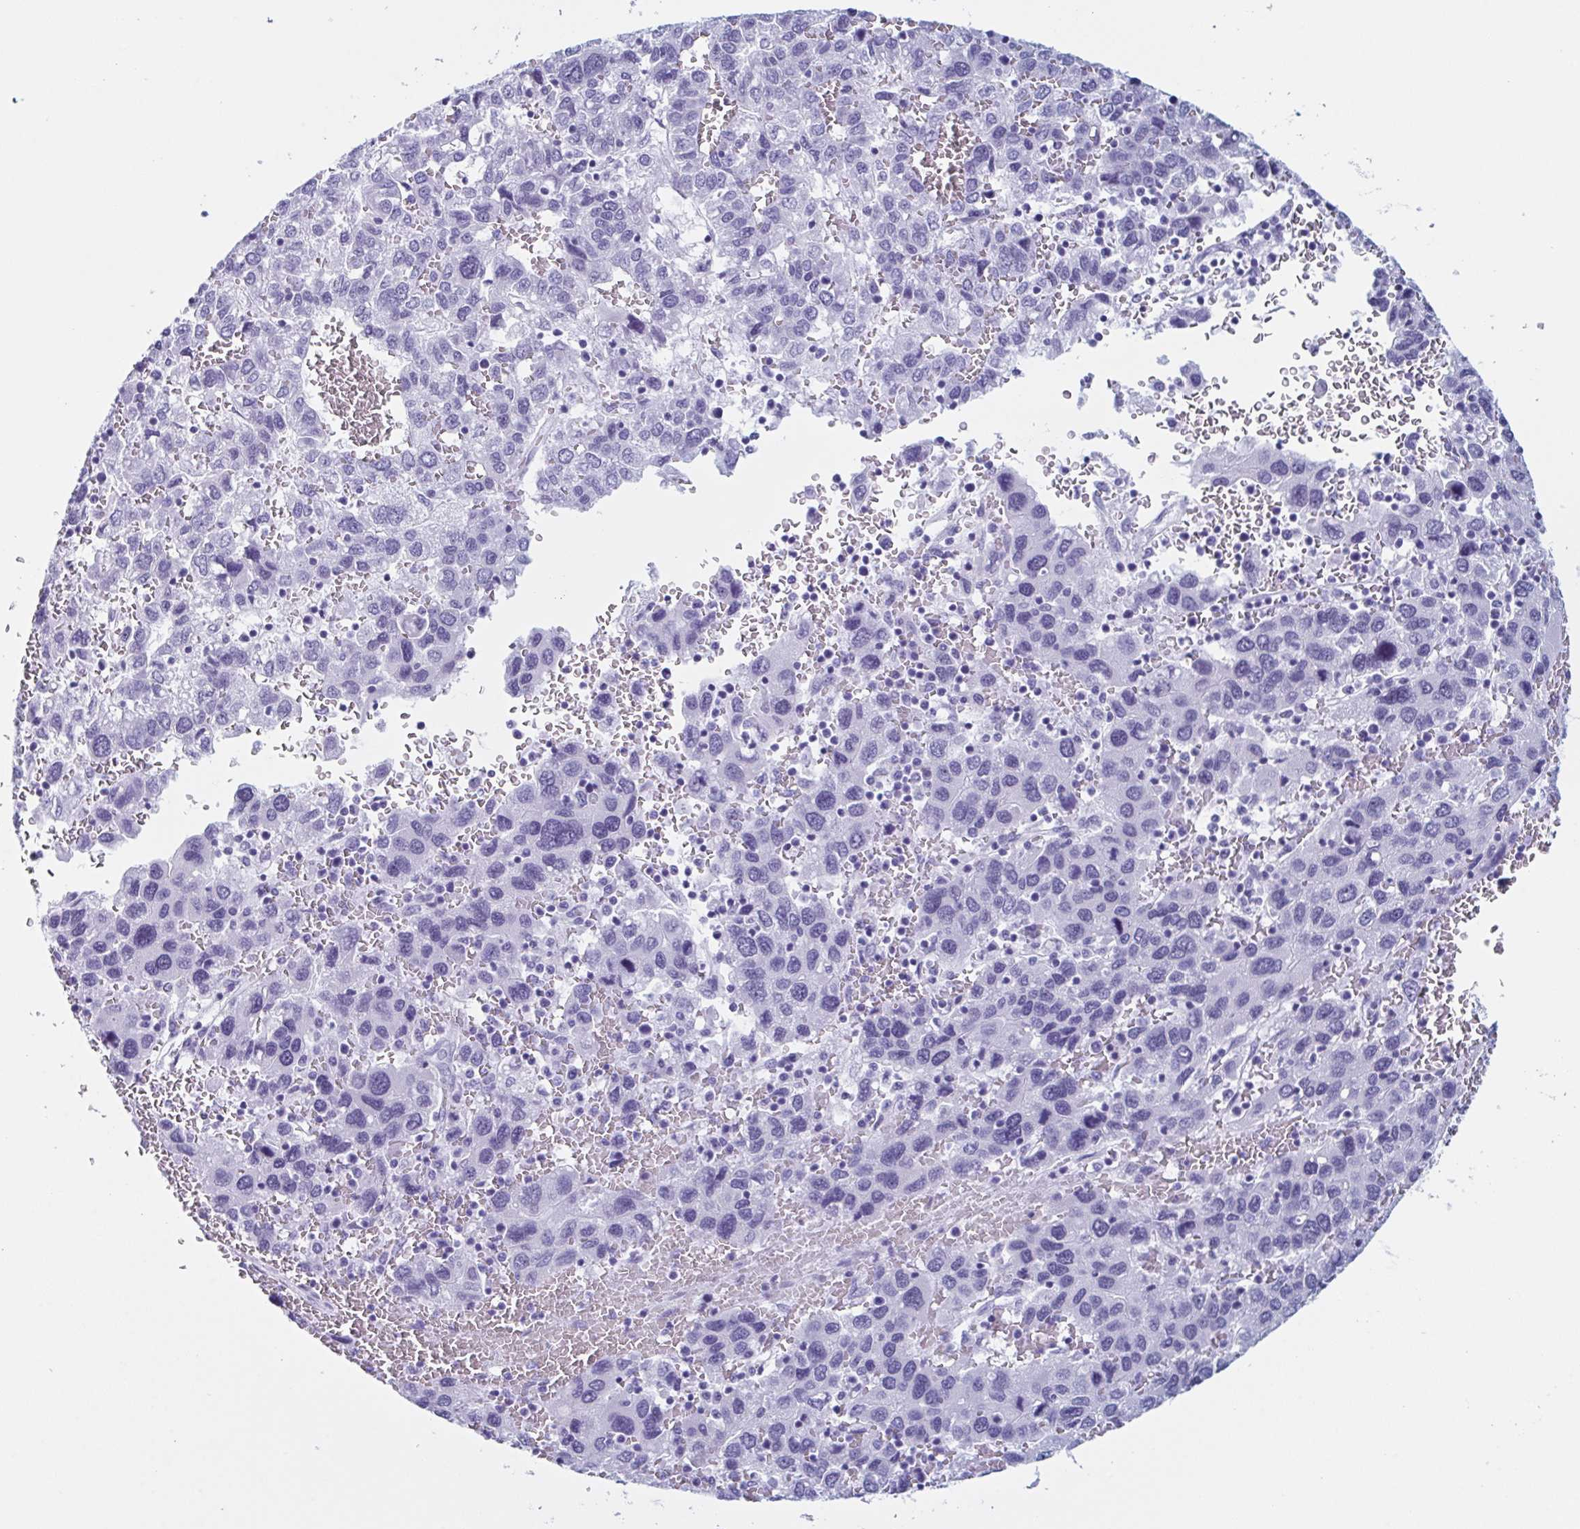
{"staining": {"intensity": "negative", "quantity": "none", "location": "none"}, "tissue": "liver cancer", "cell_type": "Tumor cells", "image_type": "cancer", "snomed": [{"axis": "morphology", "description": "Carcinoma, Hepatocellular, NOS"}, {"axis": "topography", "description": "Liver"}], "caption": "Tumor cells are negative for protein expression in human liver cancer.", "gene": "ENKUR", "patient": {"sex": "male", "age": 69}}